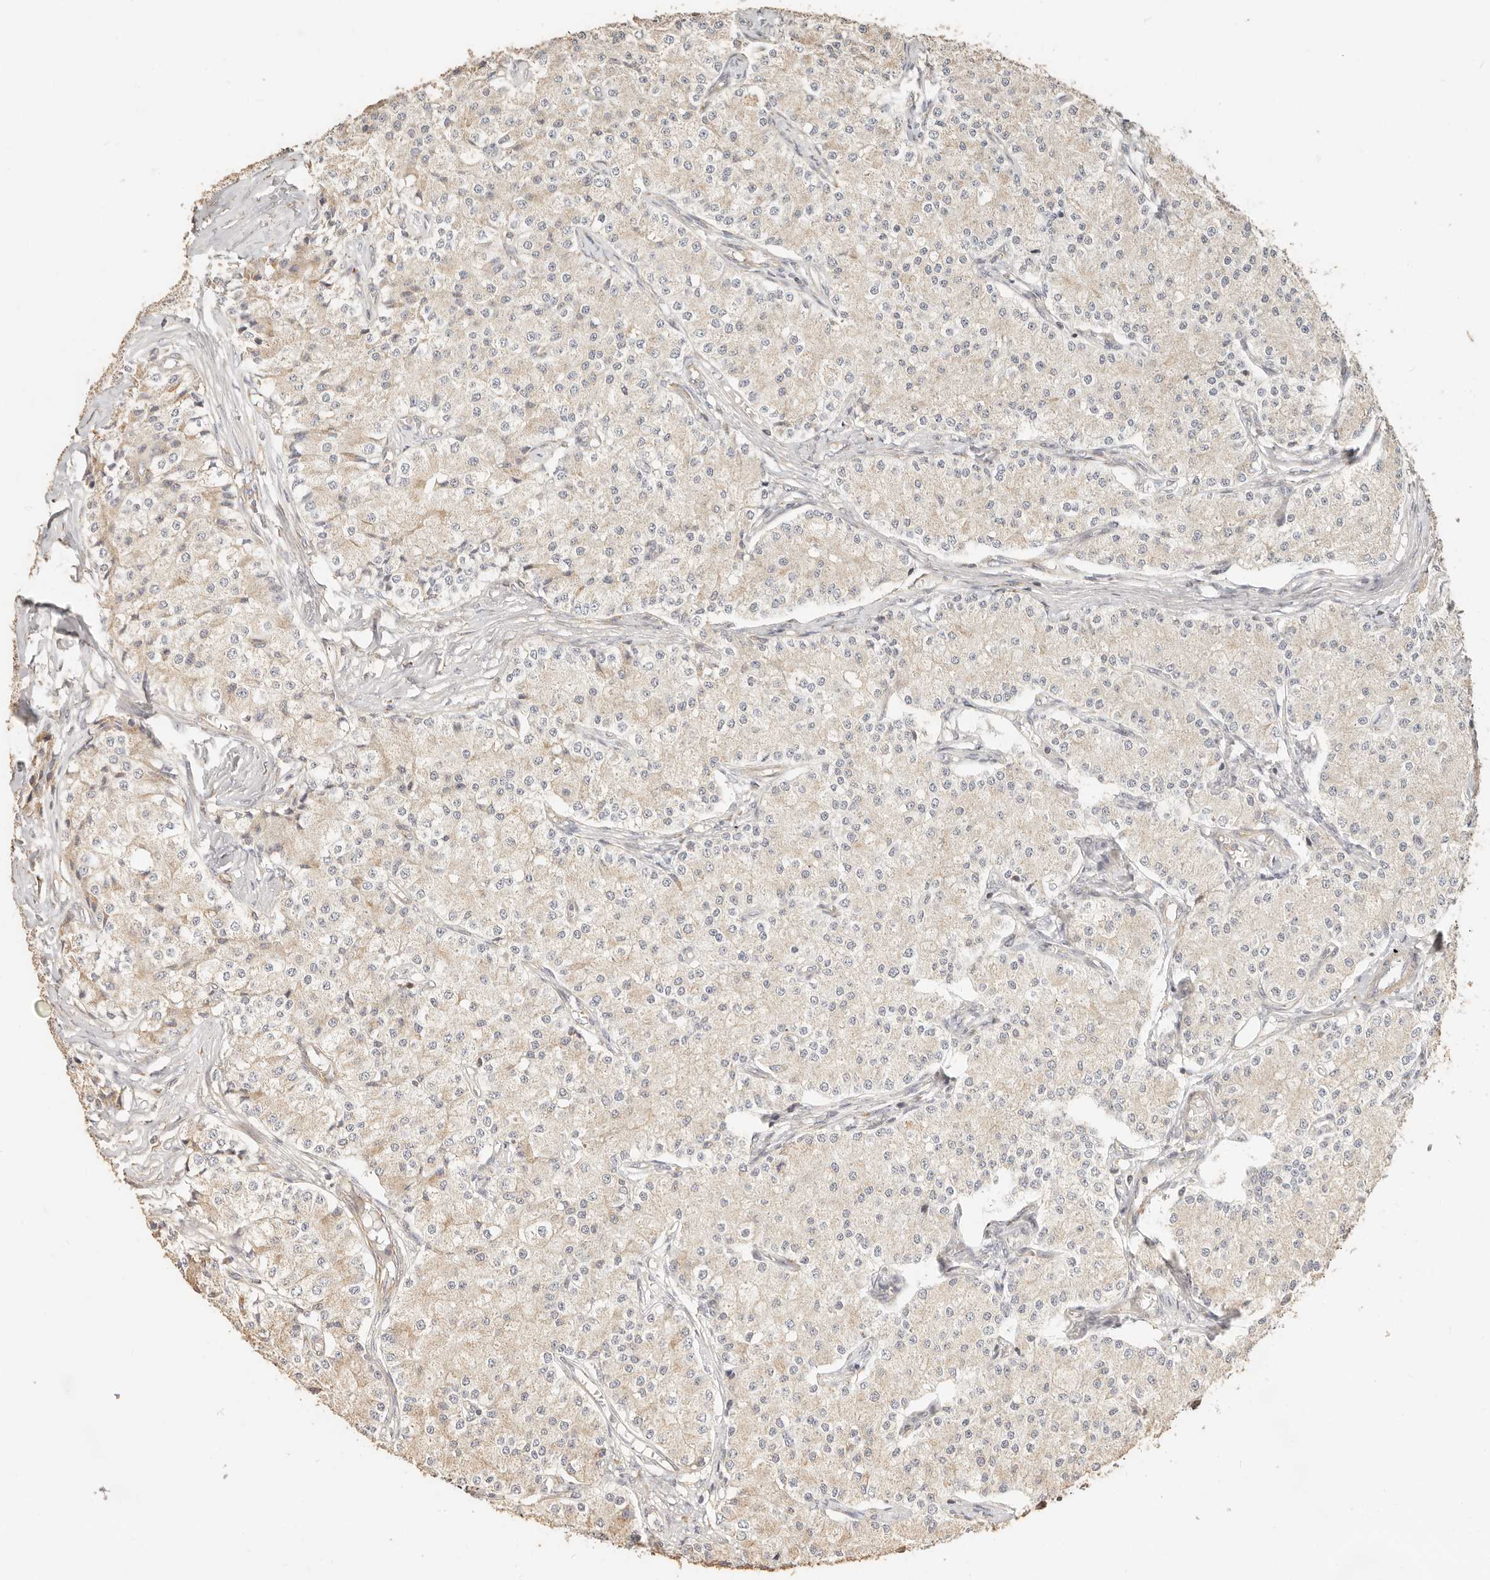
{"staining": {"intensity": "negative", "quantity": "none", "location": "none"}, "tissue": "carcinoid", "cell_type": "Tumor cells", "image_type": "cancer", "snomed": [{"axis": "morphology", "description": "Carcinoid, malignant, NOS"}, {"axis": "topography", "description": "Colon"}], "caption": "This is a photomicrograph of IHC staining of carcinoid, which shows no positivity in tumor cells.", "gene": "PTPN22", "patient": {"sex": "female", "age": 52}}